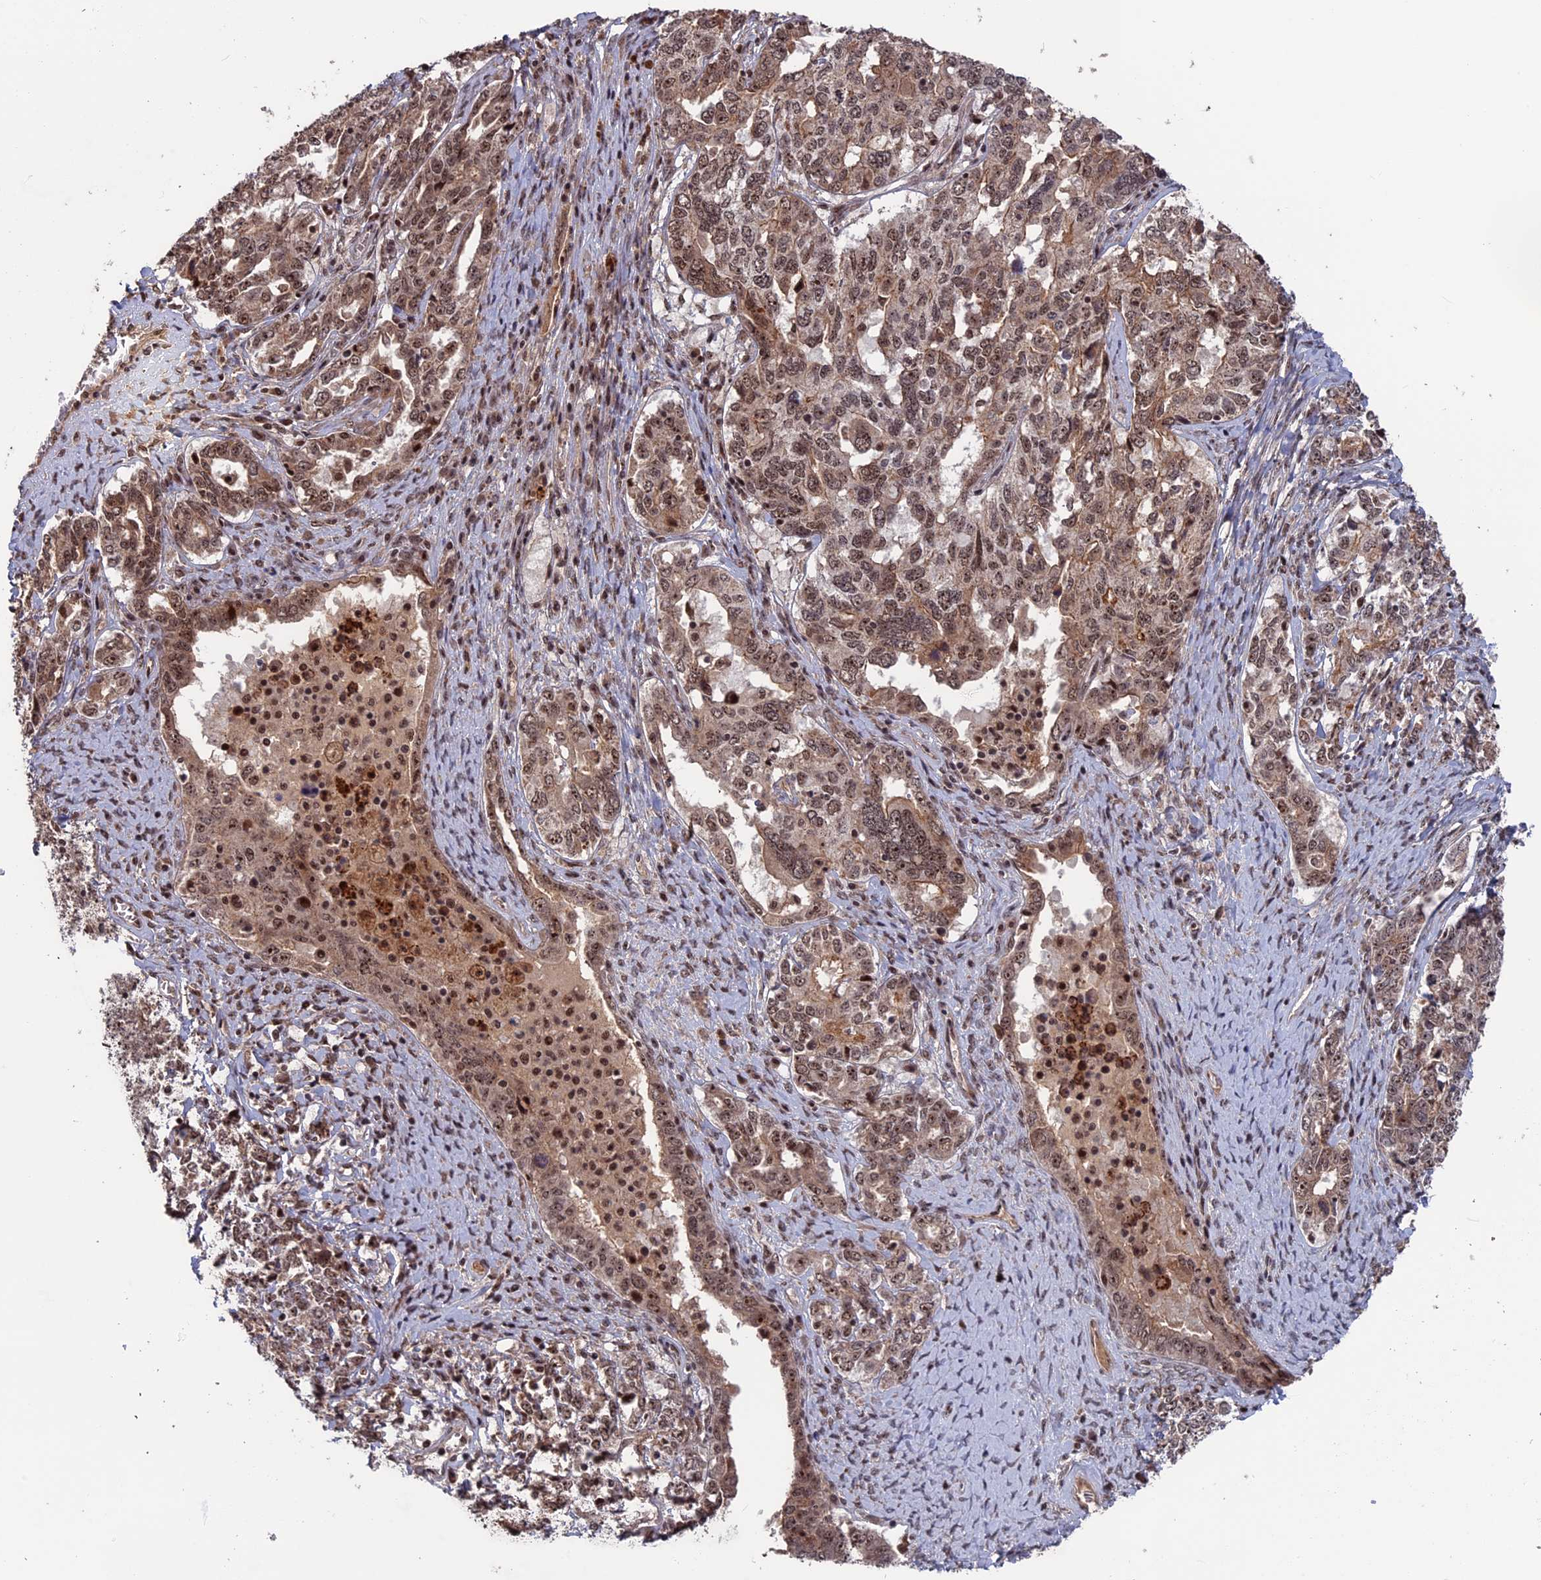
{"staining": {"intensity": "moderate", "quantity": ">75%", "location": "cytoplasmic/membranous,nuclear"}, "tissue": "ovarian cancer", "cell_type": "Tumor cells", "image_type": "cancer", "snomed": [{"axis": "morphology", "description": "Carcinoma, endometroid"}, {"axis": "topography", "description": "Ovary"}], "caption": "IHC (DAB) staining of ovarian cancer (endometroid carcinoma) shows moderate cytoplasmic/membranous and nuclear protein staining in approximately >75% of tumor cells. (Stains: DAB (3,3'-diaminobenzidine) in brown, nuclei in blue, Microscopy: brightfield microscopy at high magnification).", "gene": "CACTIN", "patient": {"sex": "female", "age": 62}}